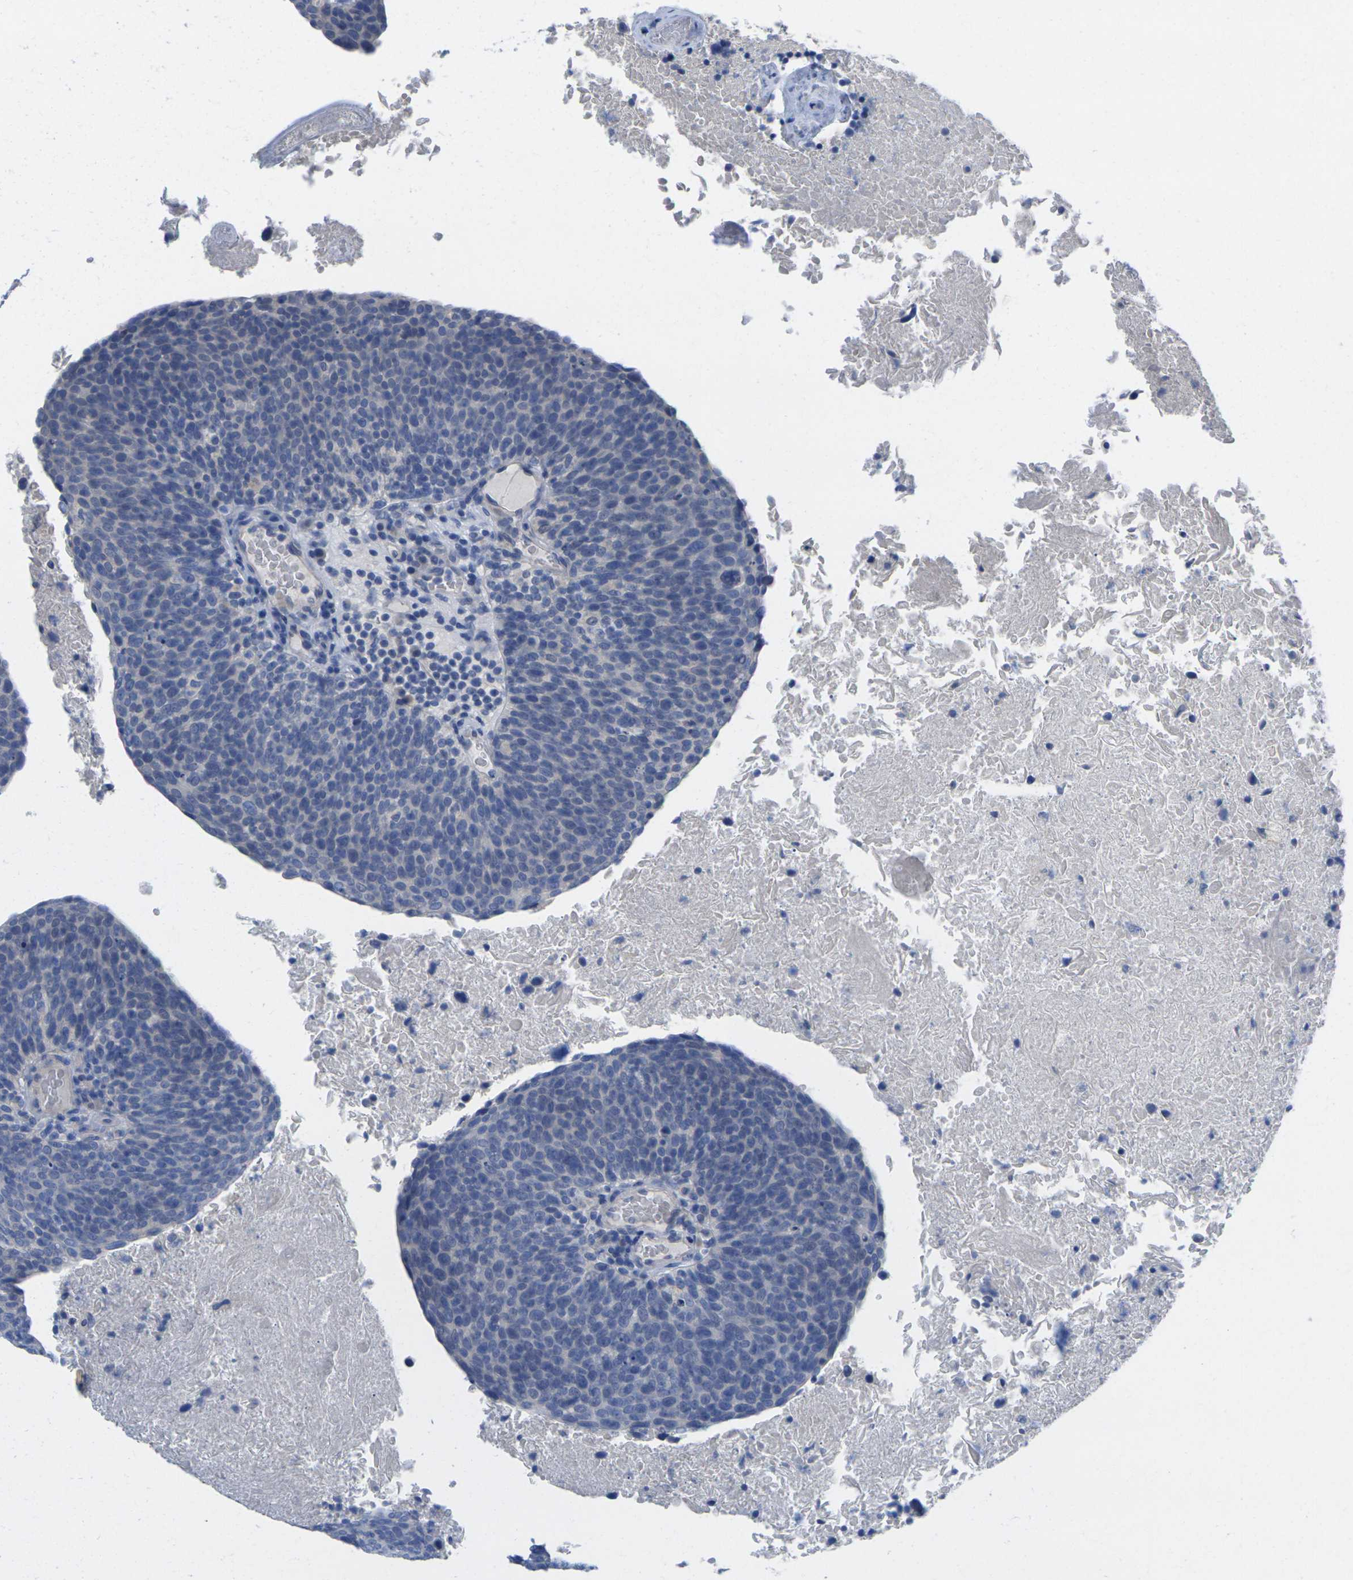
{"staining": {"intensity": "negative", "quantity": "none", "location": "none"}, "tissue": "head and neck cancer", "cell_type": "Tumor cells", "image_type": "cancer", "snomed": [{"axis": "morphology", "description": "Squamous cell carcinoma, NOS"}, {"axis": "morphology", "description": "Squamous cell carcinoma, metastatic, NOS"}, {"axis": "topography", "description": "Lymph node"}, {"axis": "topography", "description": "Head-Neck"}], "caption": "Immunohistochemical staining of head and neck cancer demonstrates no significant staining in tumor cells. Brightfield microscopy of IHC stained with DAB (3,3'-diaminobenzidine) (brown) and hematoxylin (blue), captured at high magnification.", "gene": "TNNI3", "patient": {"sex": "male", "age": 62}}